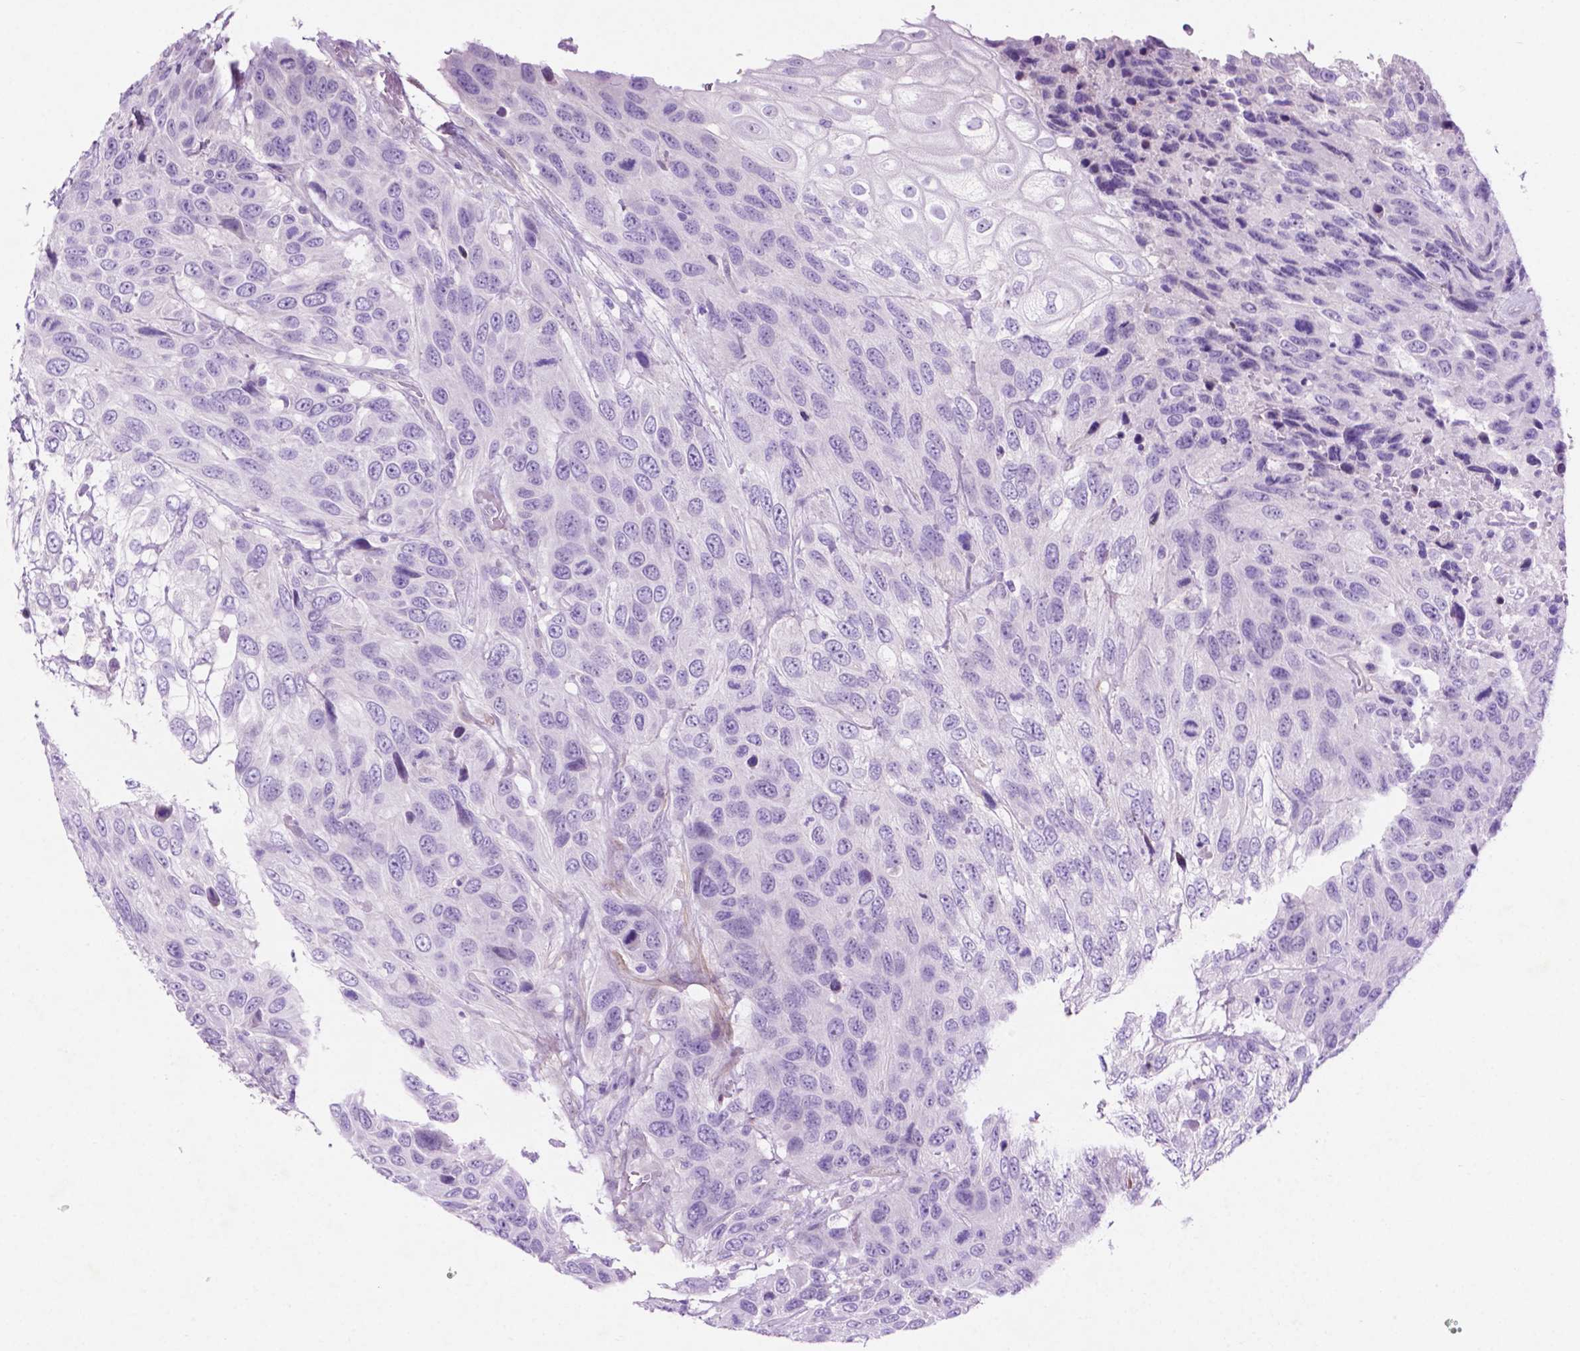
{"staining": {"intensity": "negative", "quantity": "none", "location": "none"}, "tissue": "urothelial cancer", "cell_type": "Tumor cells", "image_type": "cancer", "snomed": [{"axis": "morphology", "description": "Urothelial carcinoma, High grade"}, {"axis": "topography", "description": "Urinary bladder"}], "caption": "Human high-grade urothelial carcinoma stained for a protein using IHC displays no positivity in tumor cells.", "gene": "ASPG", "patient": {"sex": "female", "age": 70}}